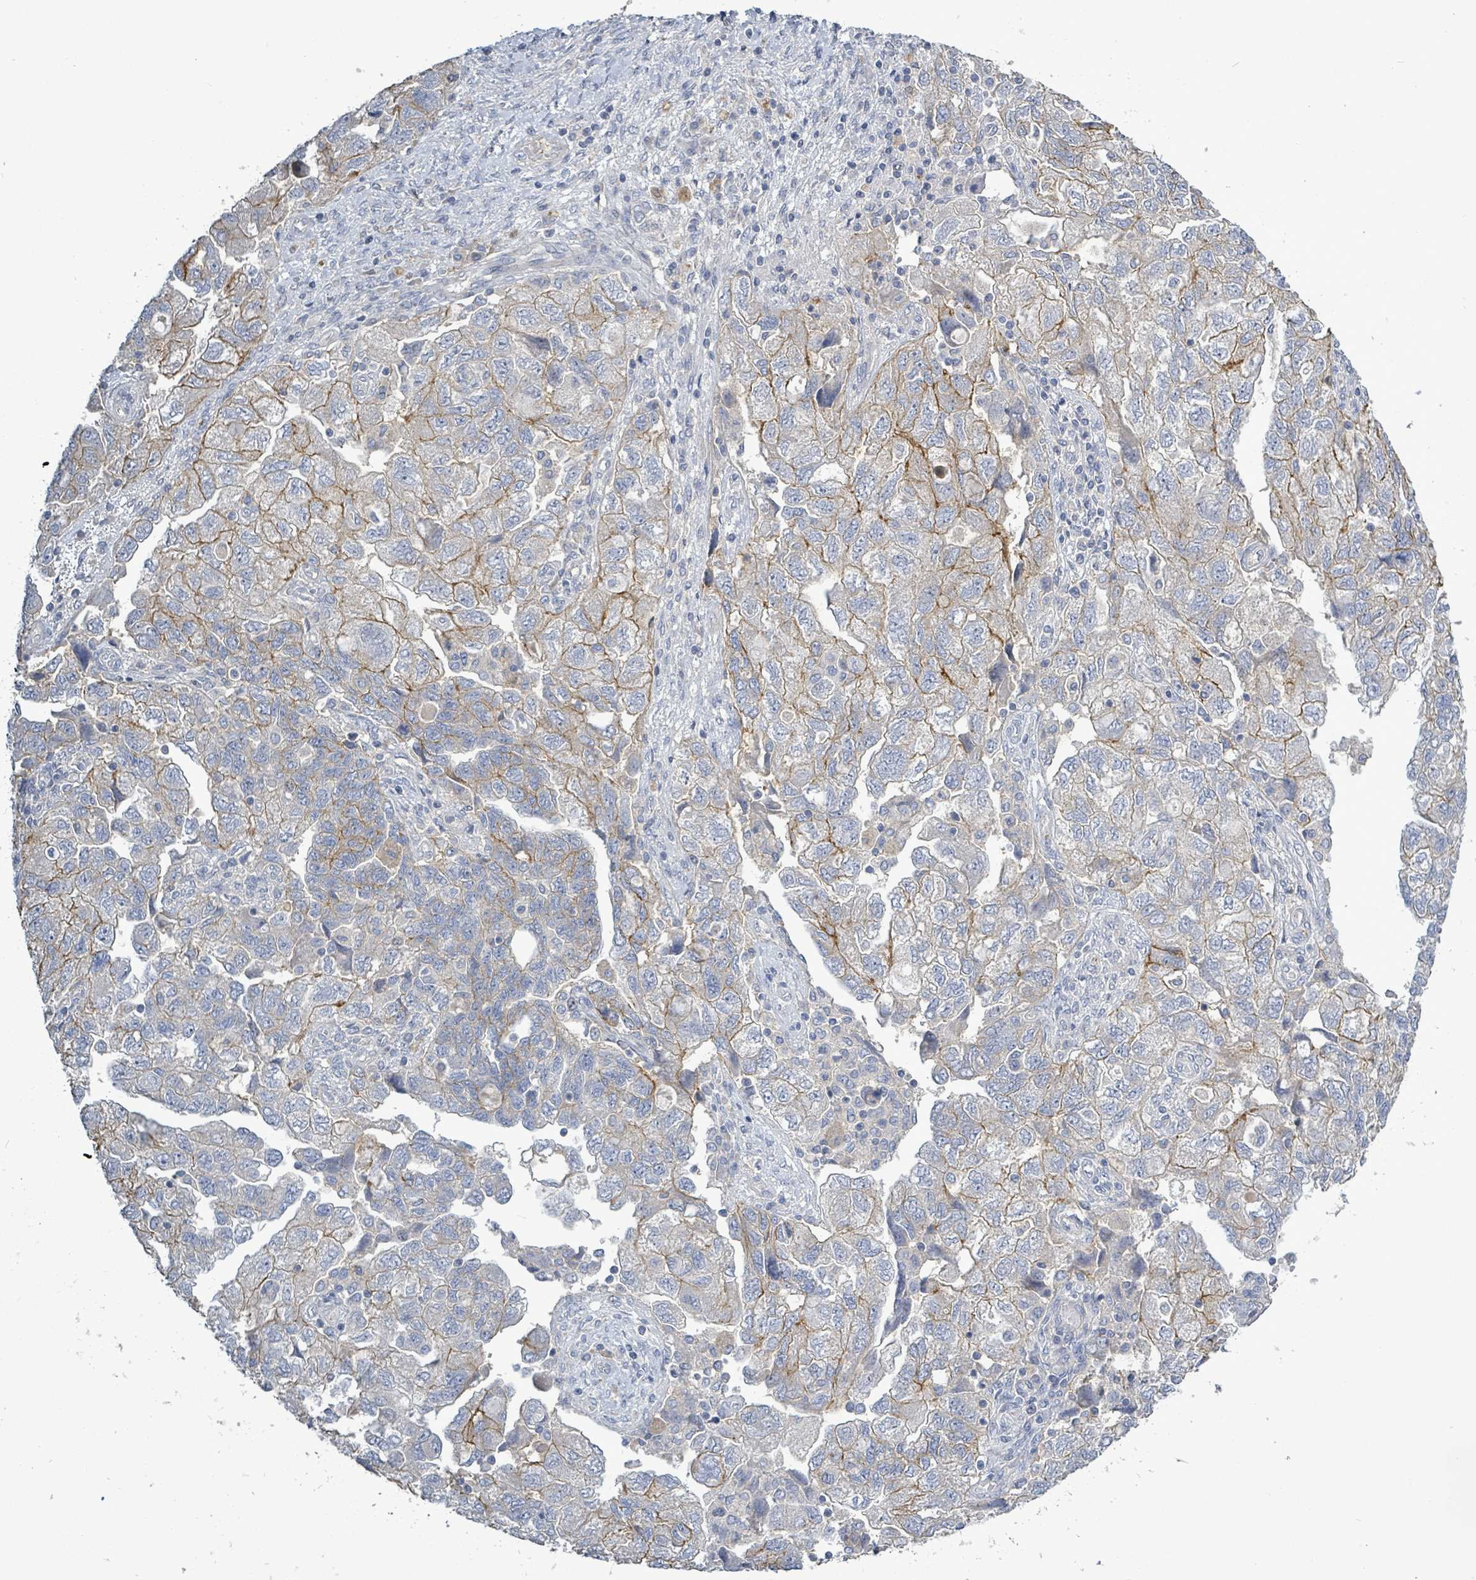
{"staining": {"intensity": "moderate", "quantity": "25%-75%", "location": "cytoplasmic/membranous"}, "tissue": "ovarian cancer", "cell_type": "Tumor cells", "image_type": "cancer", "snomed": [{"axis": "morphology", "description": "Carcinoma, NOS"}, {"axis": "morphology", "description": "Cystadenocarcinoma, serous, NOS"}, {"axis": "topography", "description": "Ovary"}], "caption": "There is medium levels of moderate cytoplasmic/membranous staining in tumor cells of carcinoma (ovarian), as demonstrated by immunohistochemical staining (brown color).", "gene": "KRAS", "patient": {"sex": "female", "age": 69}}